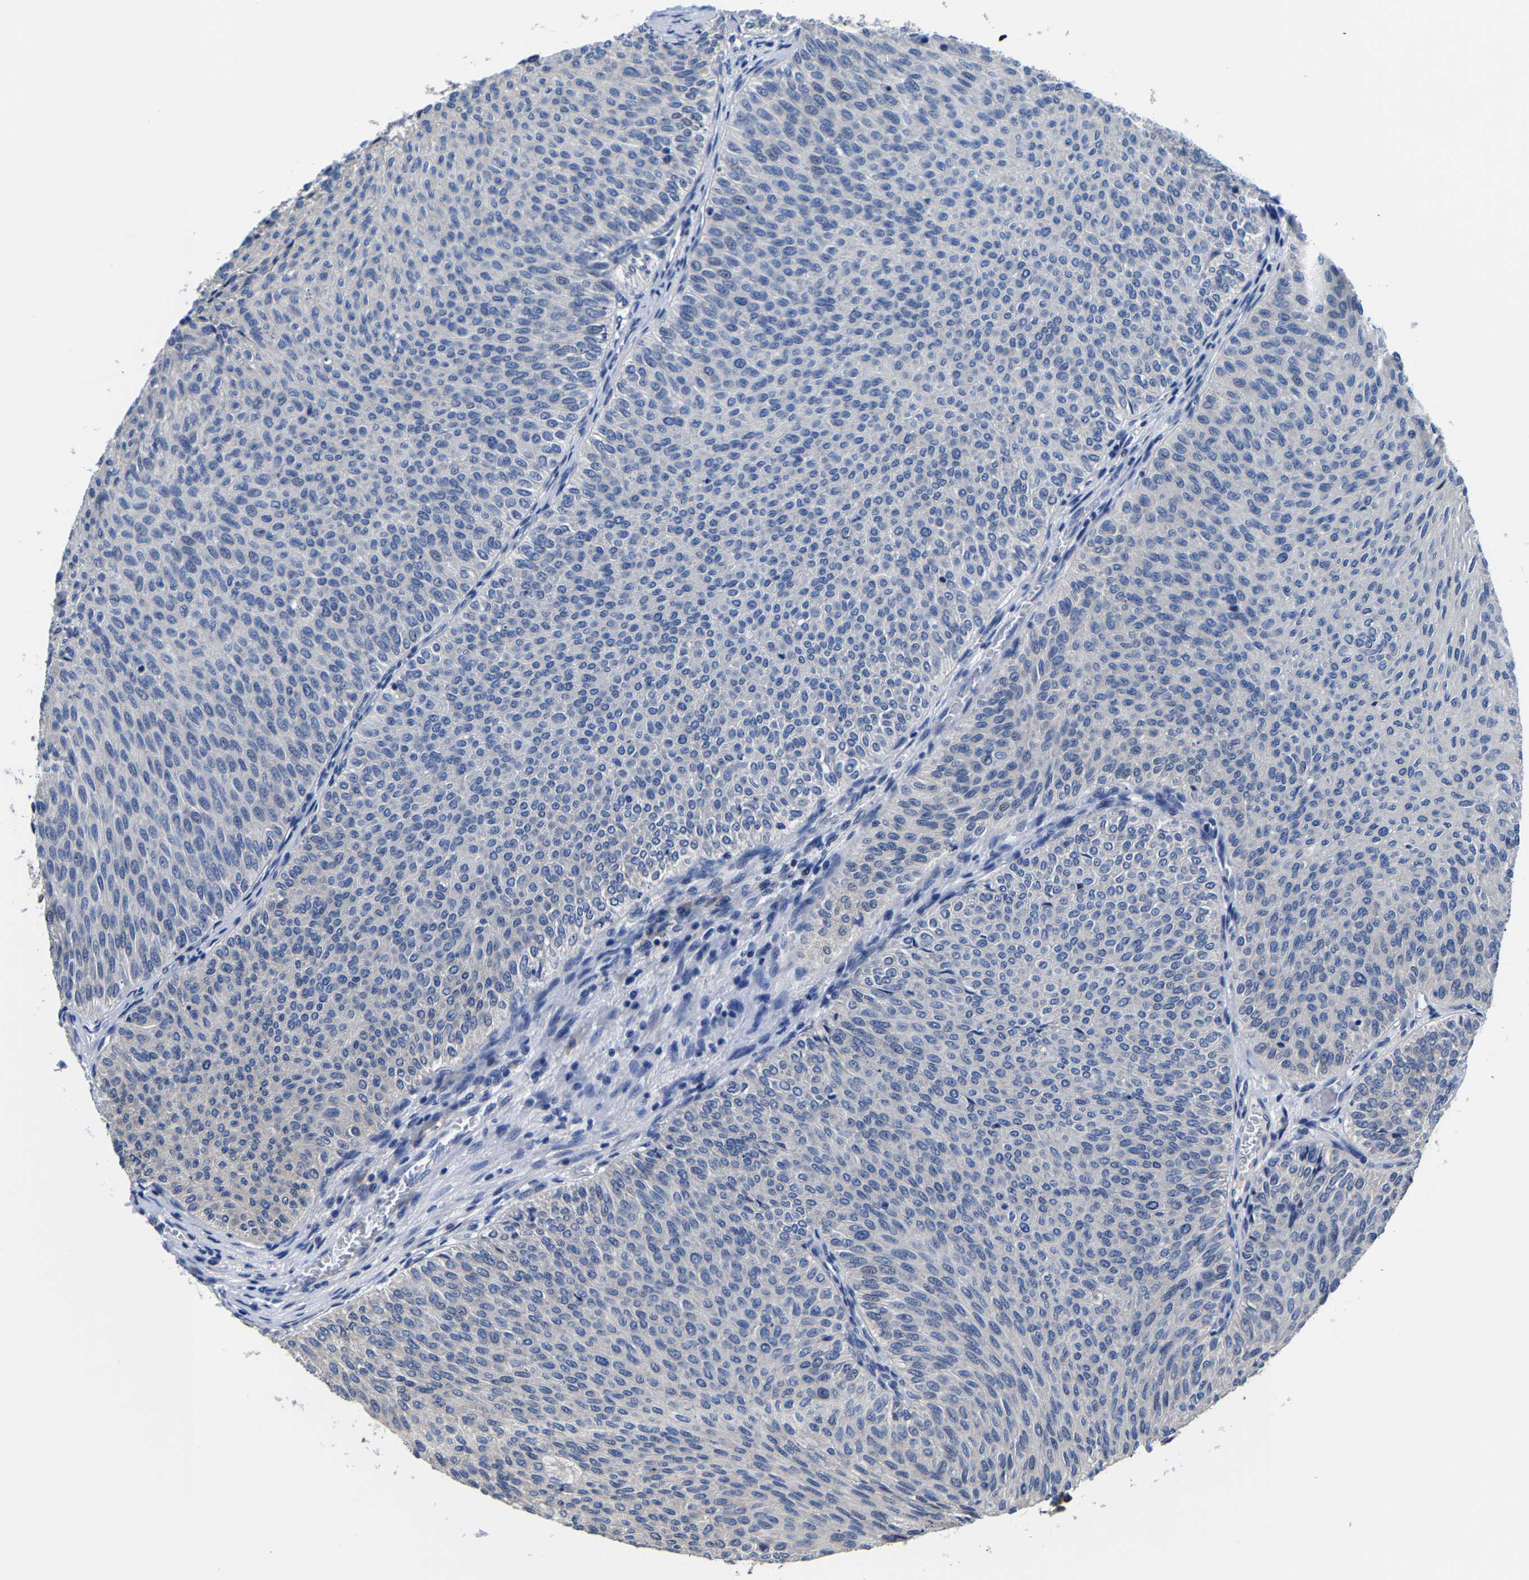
{"staining": {"intensity": "negative", "quantity": "none", "location": "none"}, "tissue": "urothelial cancer", "cell_type": "Tumor cells", "image_type": "cancer", "snomed": [{"axis": "morphology", "description": "Urothelial carcinoma, Low grade"}, {"axis": "topography", "description": "Urinary bladder"}], "caption": "Tumor cells are negative for brown protein staining in urothelial carcinoma (low-grade). The staining was performed using DAB (3,3'-diaminobenzidine) to visualize the protein expression in brown, while the nuclei were stained in blue with hematoxylin (Magnification: 20x).", "gene": "SRPK2", "patient": {"sex": "male", "age": 78}}